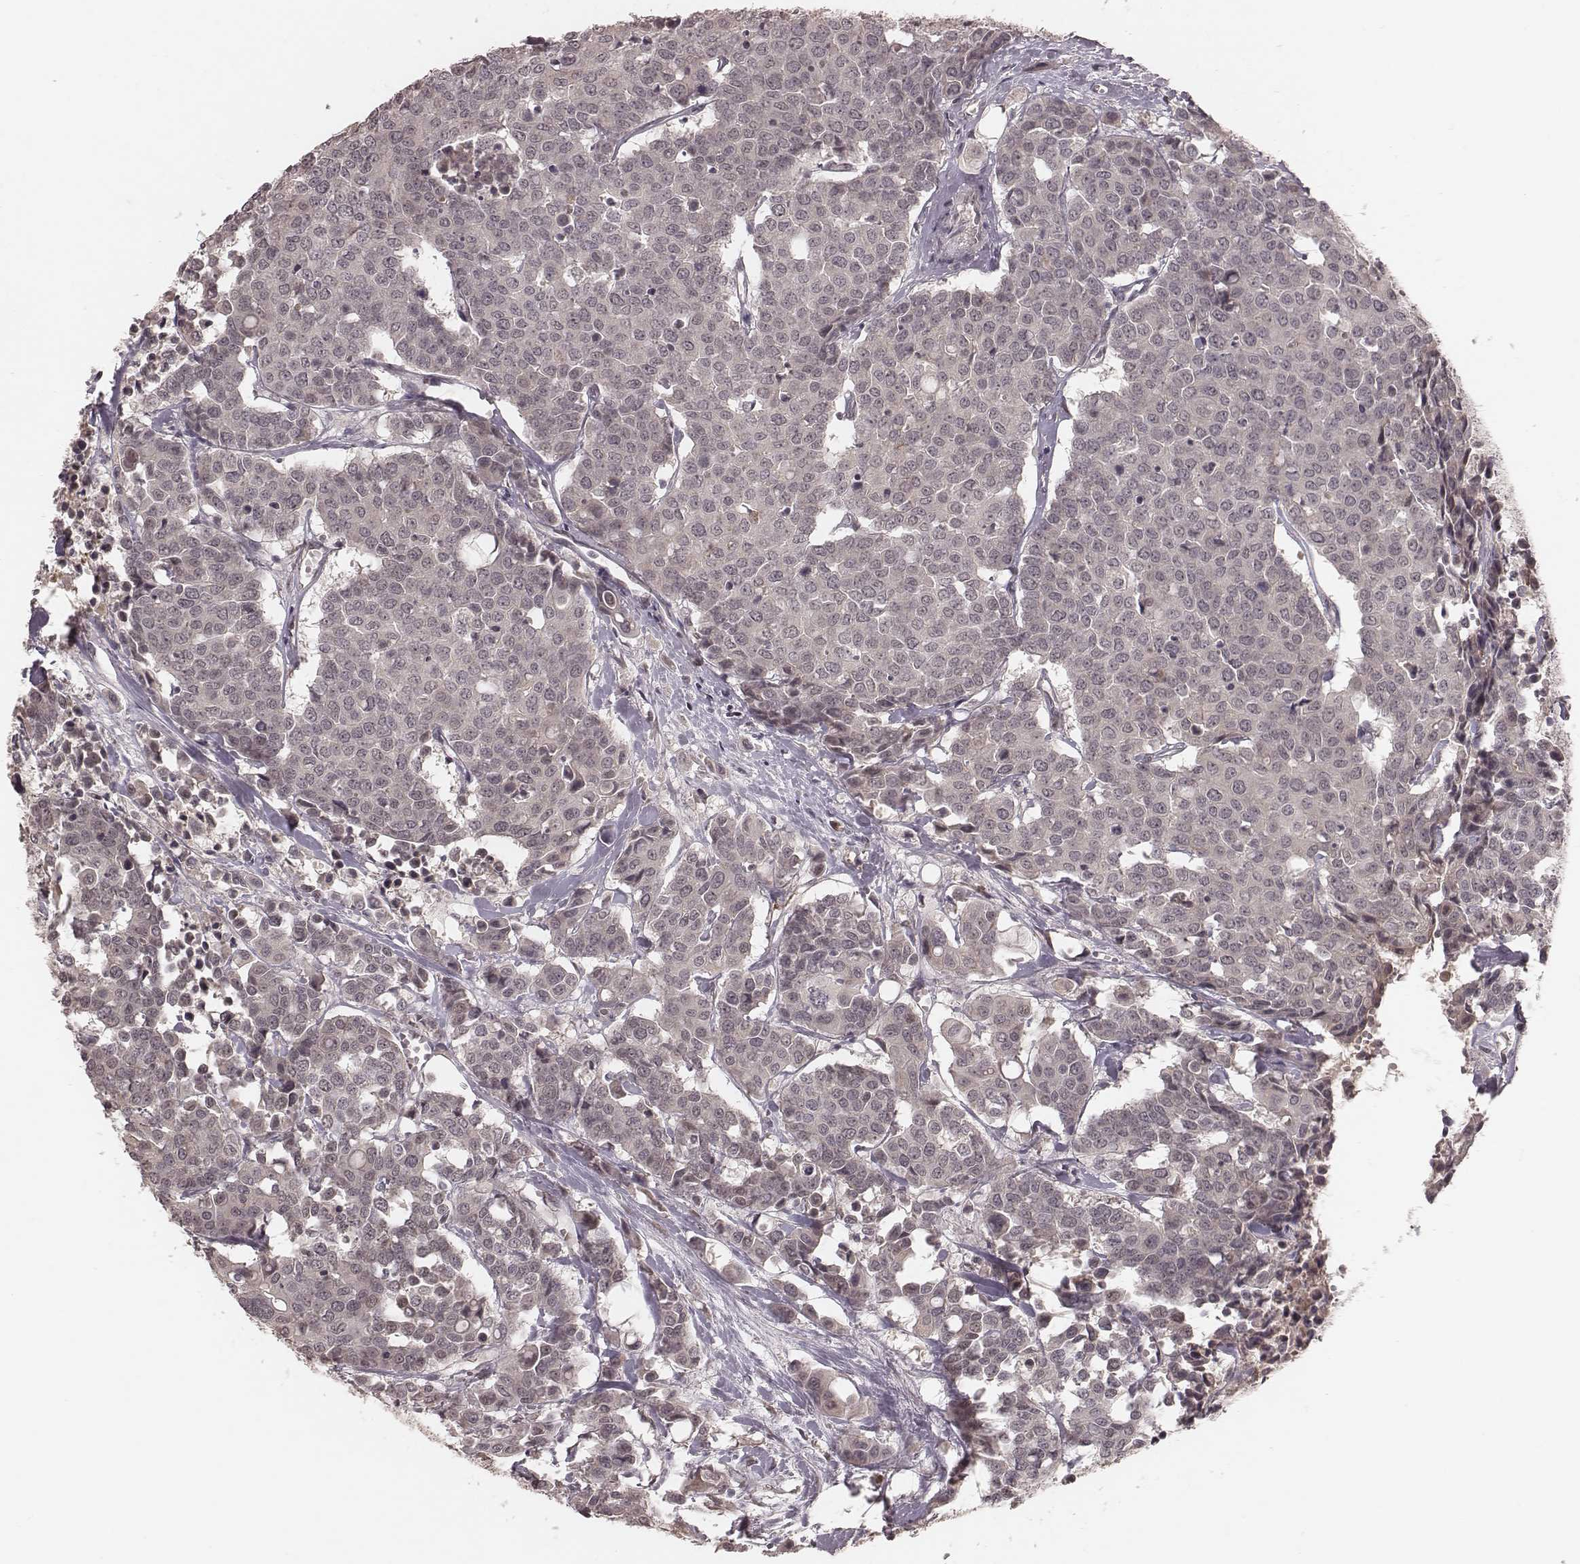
{"staining": {"intensity": "negative", "quantity": "none", "location": "none"}, "tissue": "carcinoid", "cell_type": "Tumor cells", "image_type": "cancer", "snomed": [{"axis": "morphology", "description": "Carcinoid, malignant, NOS"}, {"axis": "topography", "description": "Colon"}], "caption": "A photomicrograph of carcinoid stained for a protein demonstrates no brown staining in tumor cells. (Stains: DAB (3,3'-diaminobenzidine) IHC with hematoxylin counter stain, Microscopy: brightfield microscopy at high magnification).", "gene": "IL5", "patient": {"sex": "male", "age": 81}}